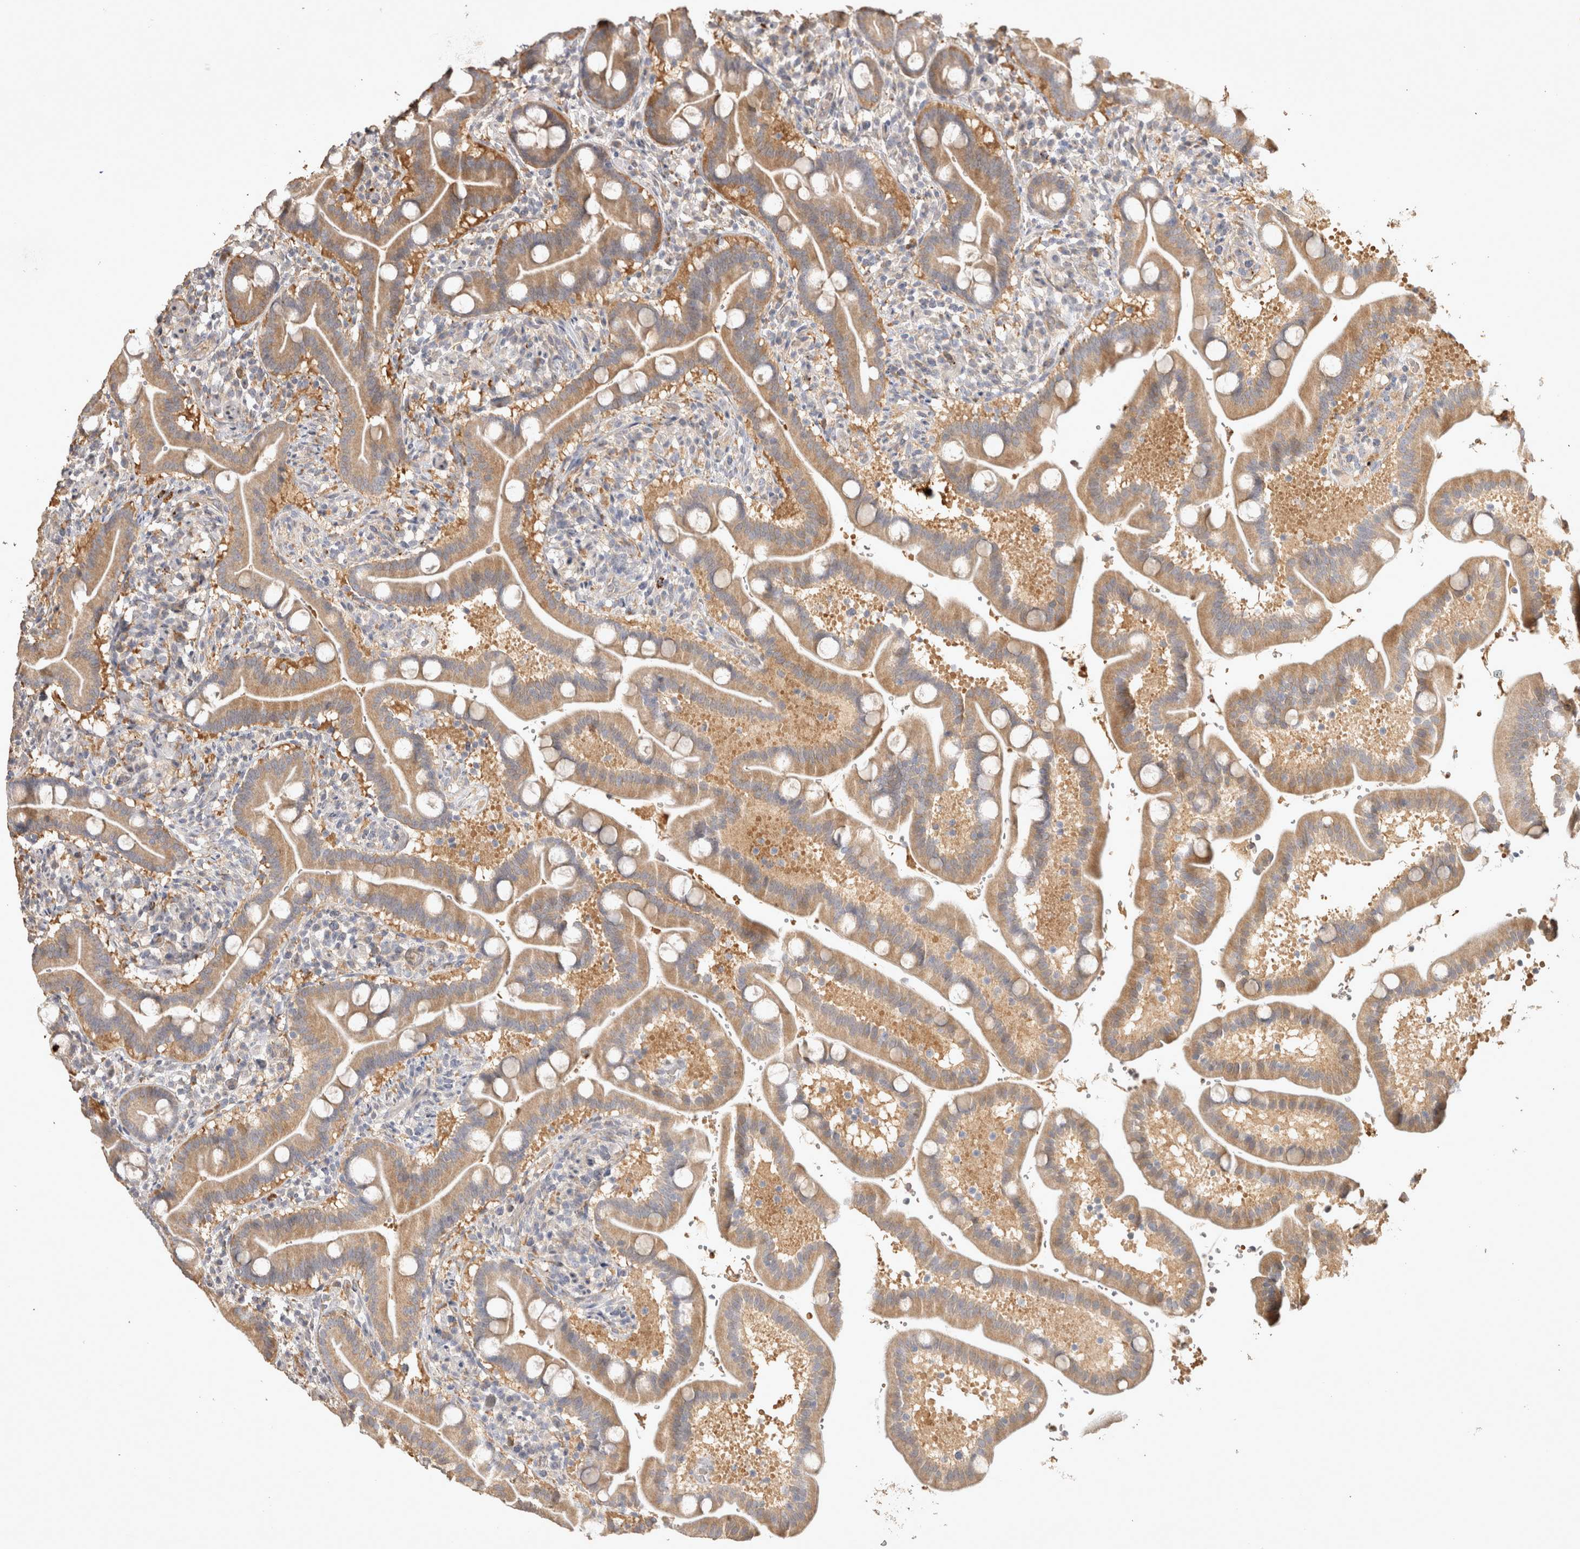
{"staining": {"intensity": "moderate", "quantity": ">75%", "location": "cytoplasmic/membranous"}, "tissue": "duodenum", "cell_type": "Glandular cells", "image_type": "normal", "snomed": [{"axis": "morphology", "description": "Normal tissue, NOS"}, {"axis": "topography", "description": "Duodenum"}], "caption": "DAB immunohistochemical staining of unremarkable duodenum displays moderate cytoplasmic/membranous protein staining in approximately >75% of glandular cells.", "gene": "OSTN", "patient": {"sex": "male", "age": 54}}